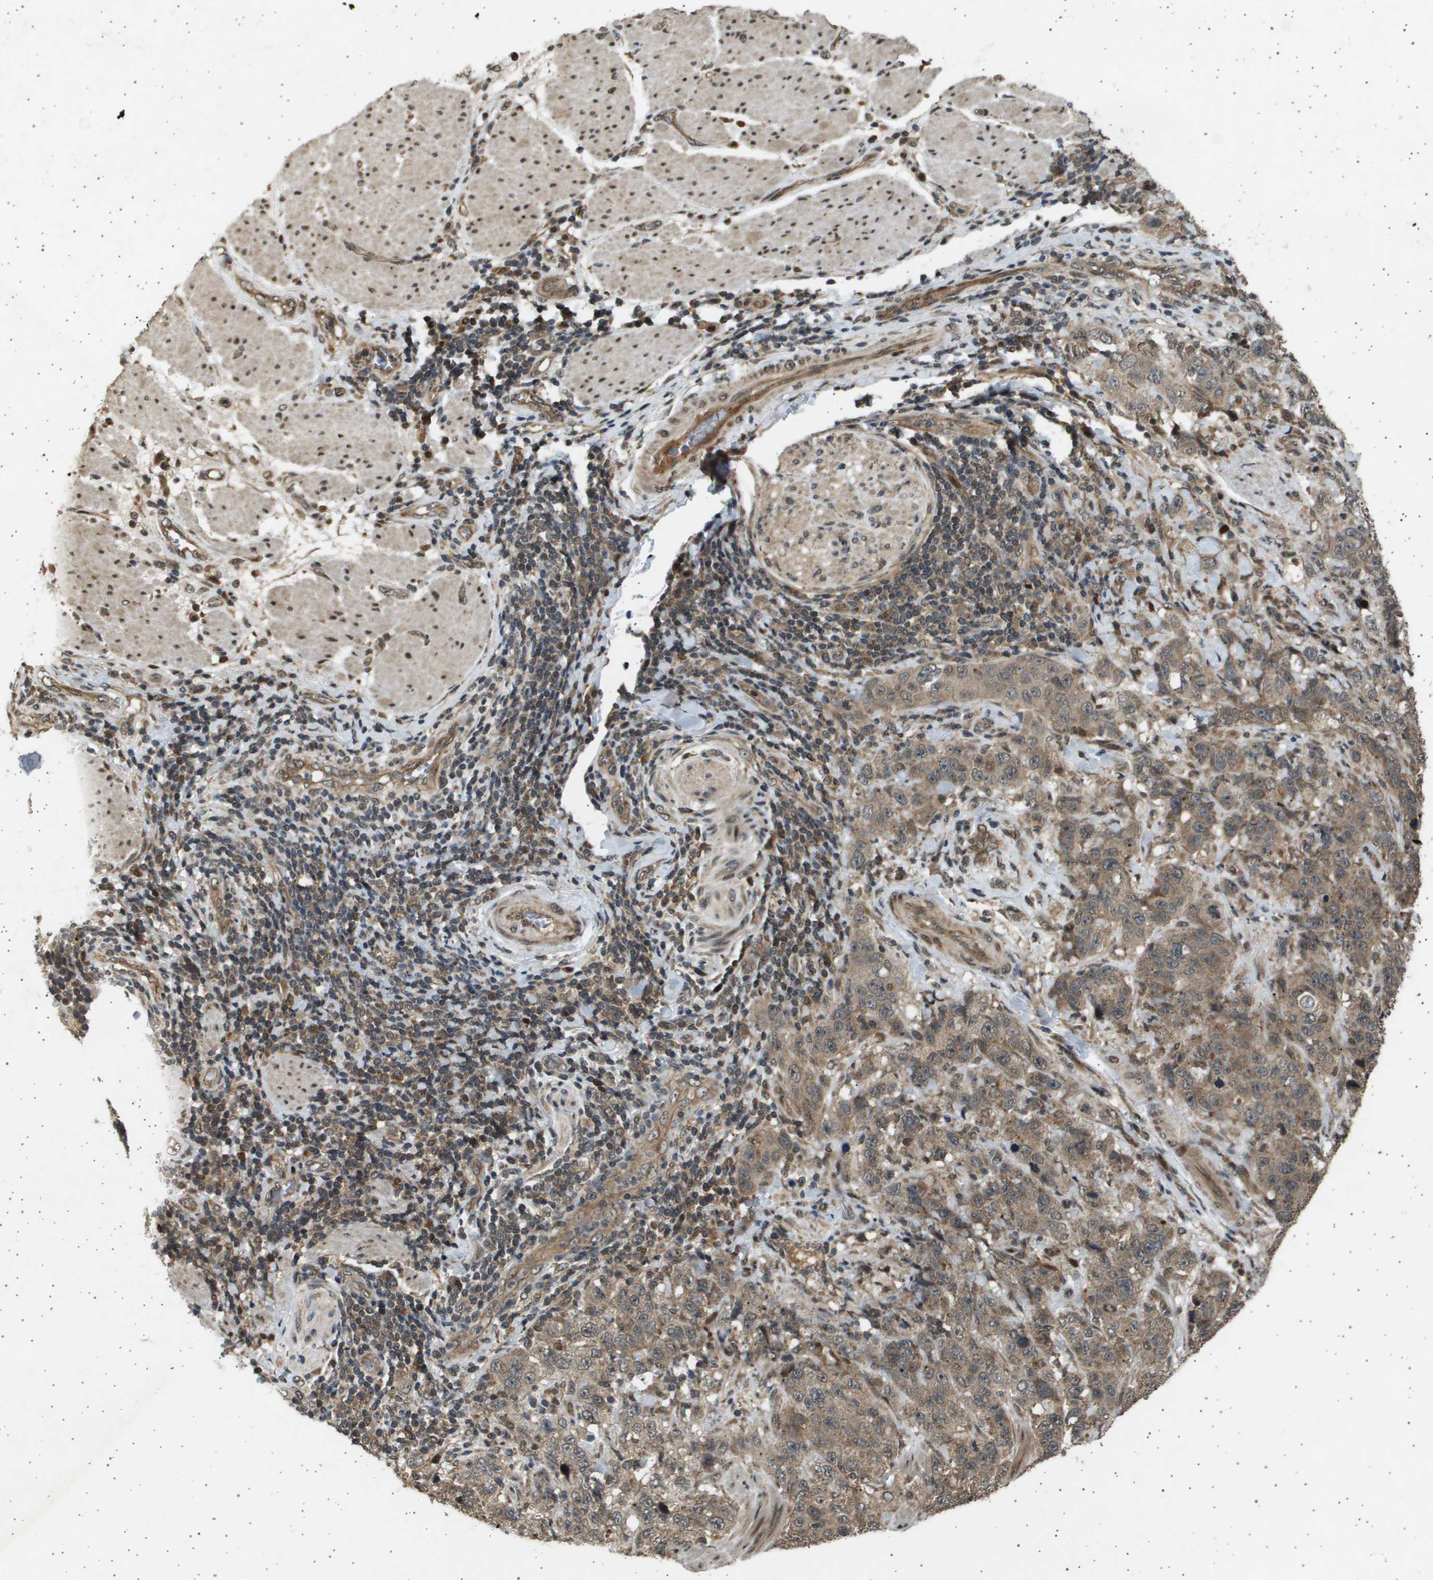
{"staining": {"intensity": "moderate", "quantity": ">75%", "location": "cytoplasmic/membranous"}, "tissue": "stomach cancer", "cell_type": "Tumor cells", "image_type": "cancer", "snomed": [{"axis": "morphology", "description": "Adenocarcinoma, NOS"}, {"axis": "topography", "description": "Stomach"}], "caption": "Stomach cancer stained with DAB (3,3'-diaminobenzidine) IHC shows medium levels of moderate cytoplasmic/membranous expression in about >75% of tumor cells.", "gene": "TNRC6A", "patient": {"sex": "male", "age": 48}}